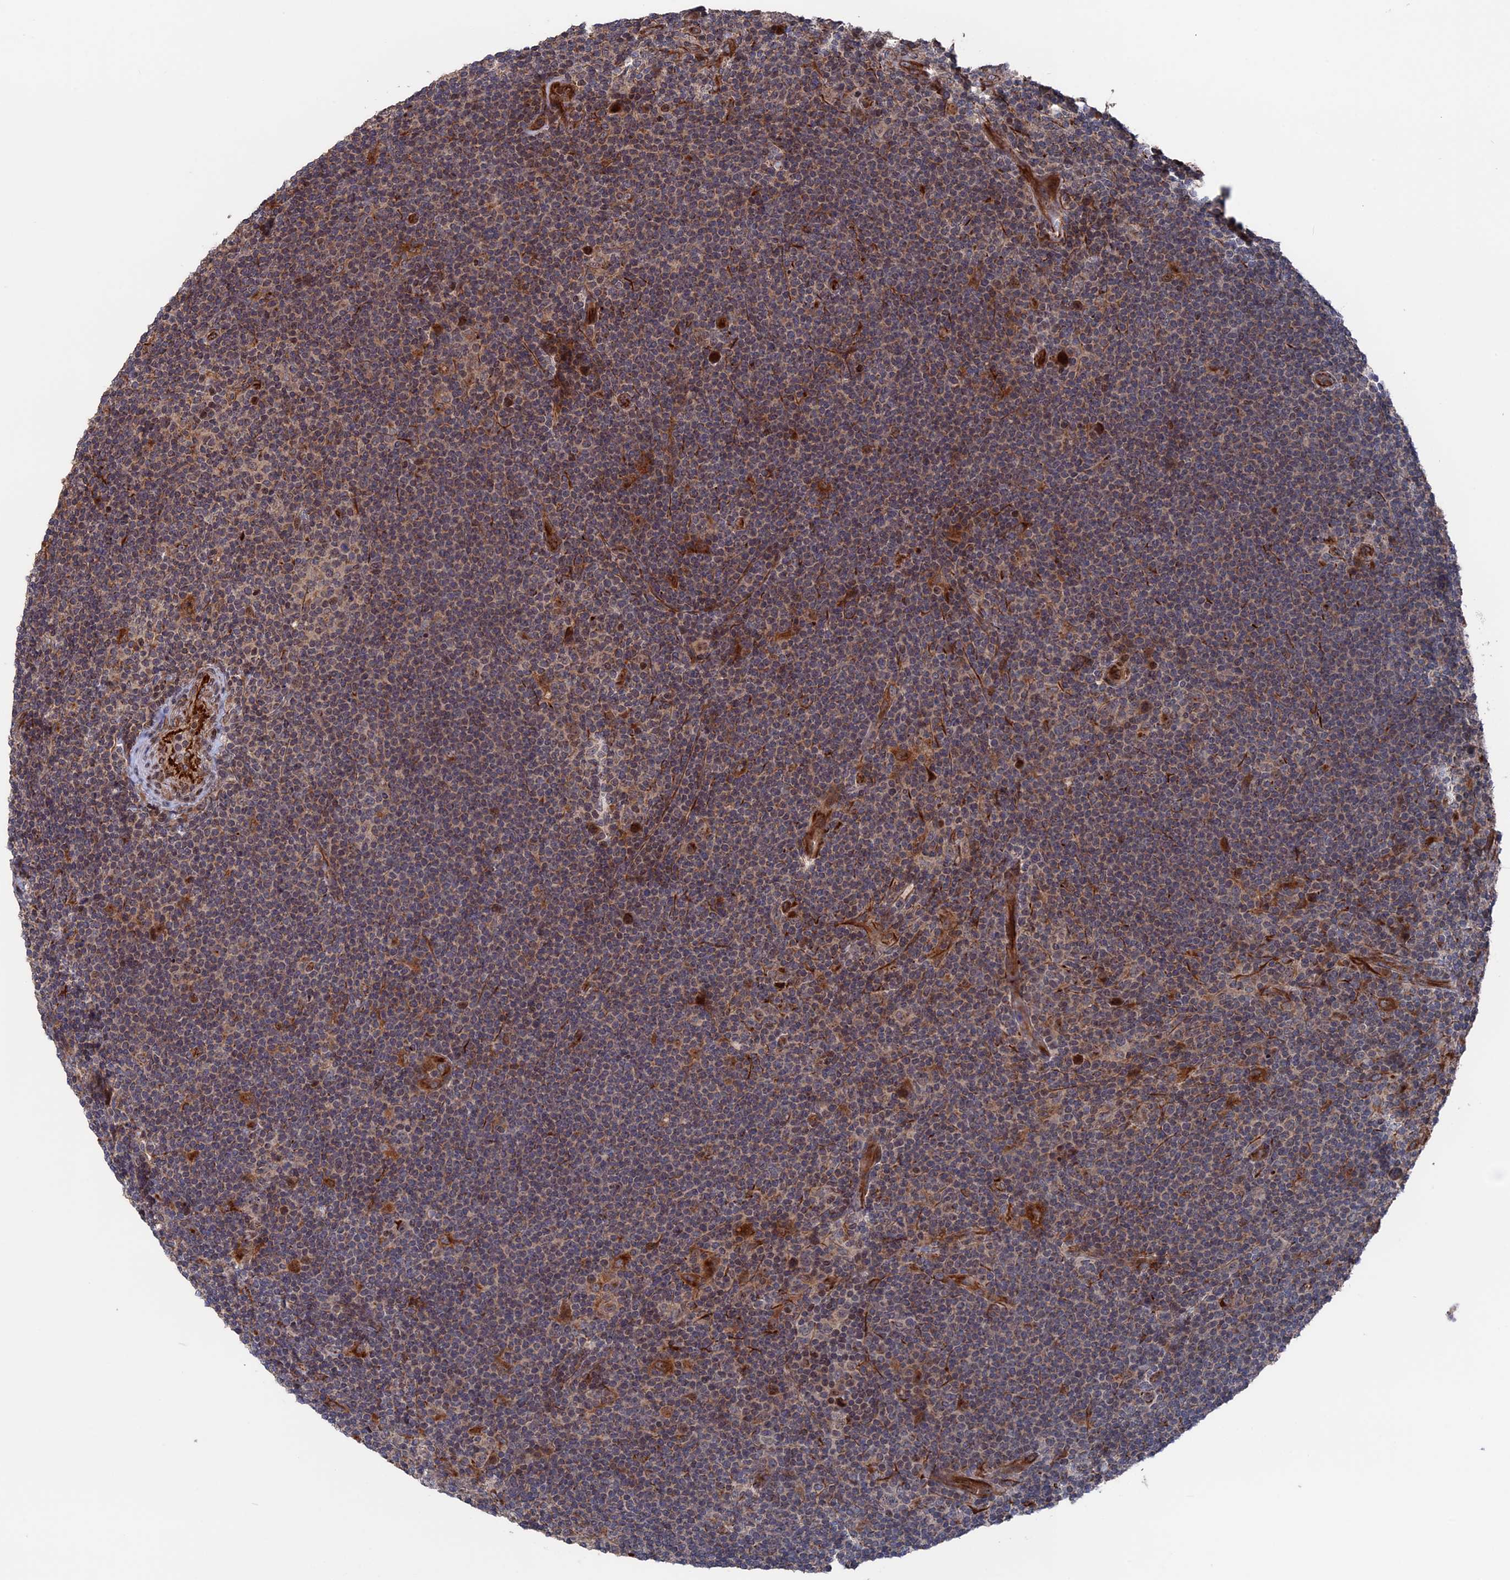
{"staining": {"intensity": "weak", "quantity": "25%-75%", "location": "cytoplasmic/membranous,nuclear"}, "tissue": "lymphoma", "cell_type": "Tumor cells", "image_type": "cancer", "snomed": [{"axis": "morphology", "description": "Hodgkin's disease, NOS"}, {"axis": "topography", "description": "Lymph node"}], "caption": "This is an image of immunohistochemistry (IHC) staining of Hodgkin's disease, which shows weak expression in the cytoplasmic/membranous and nuclear of tumor cells.", "gene": "PLA2G15", "patient": {"sex": "female", "age": 57}}